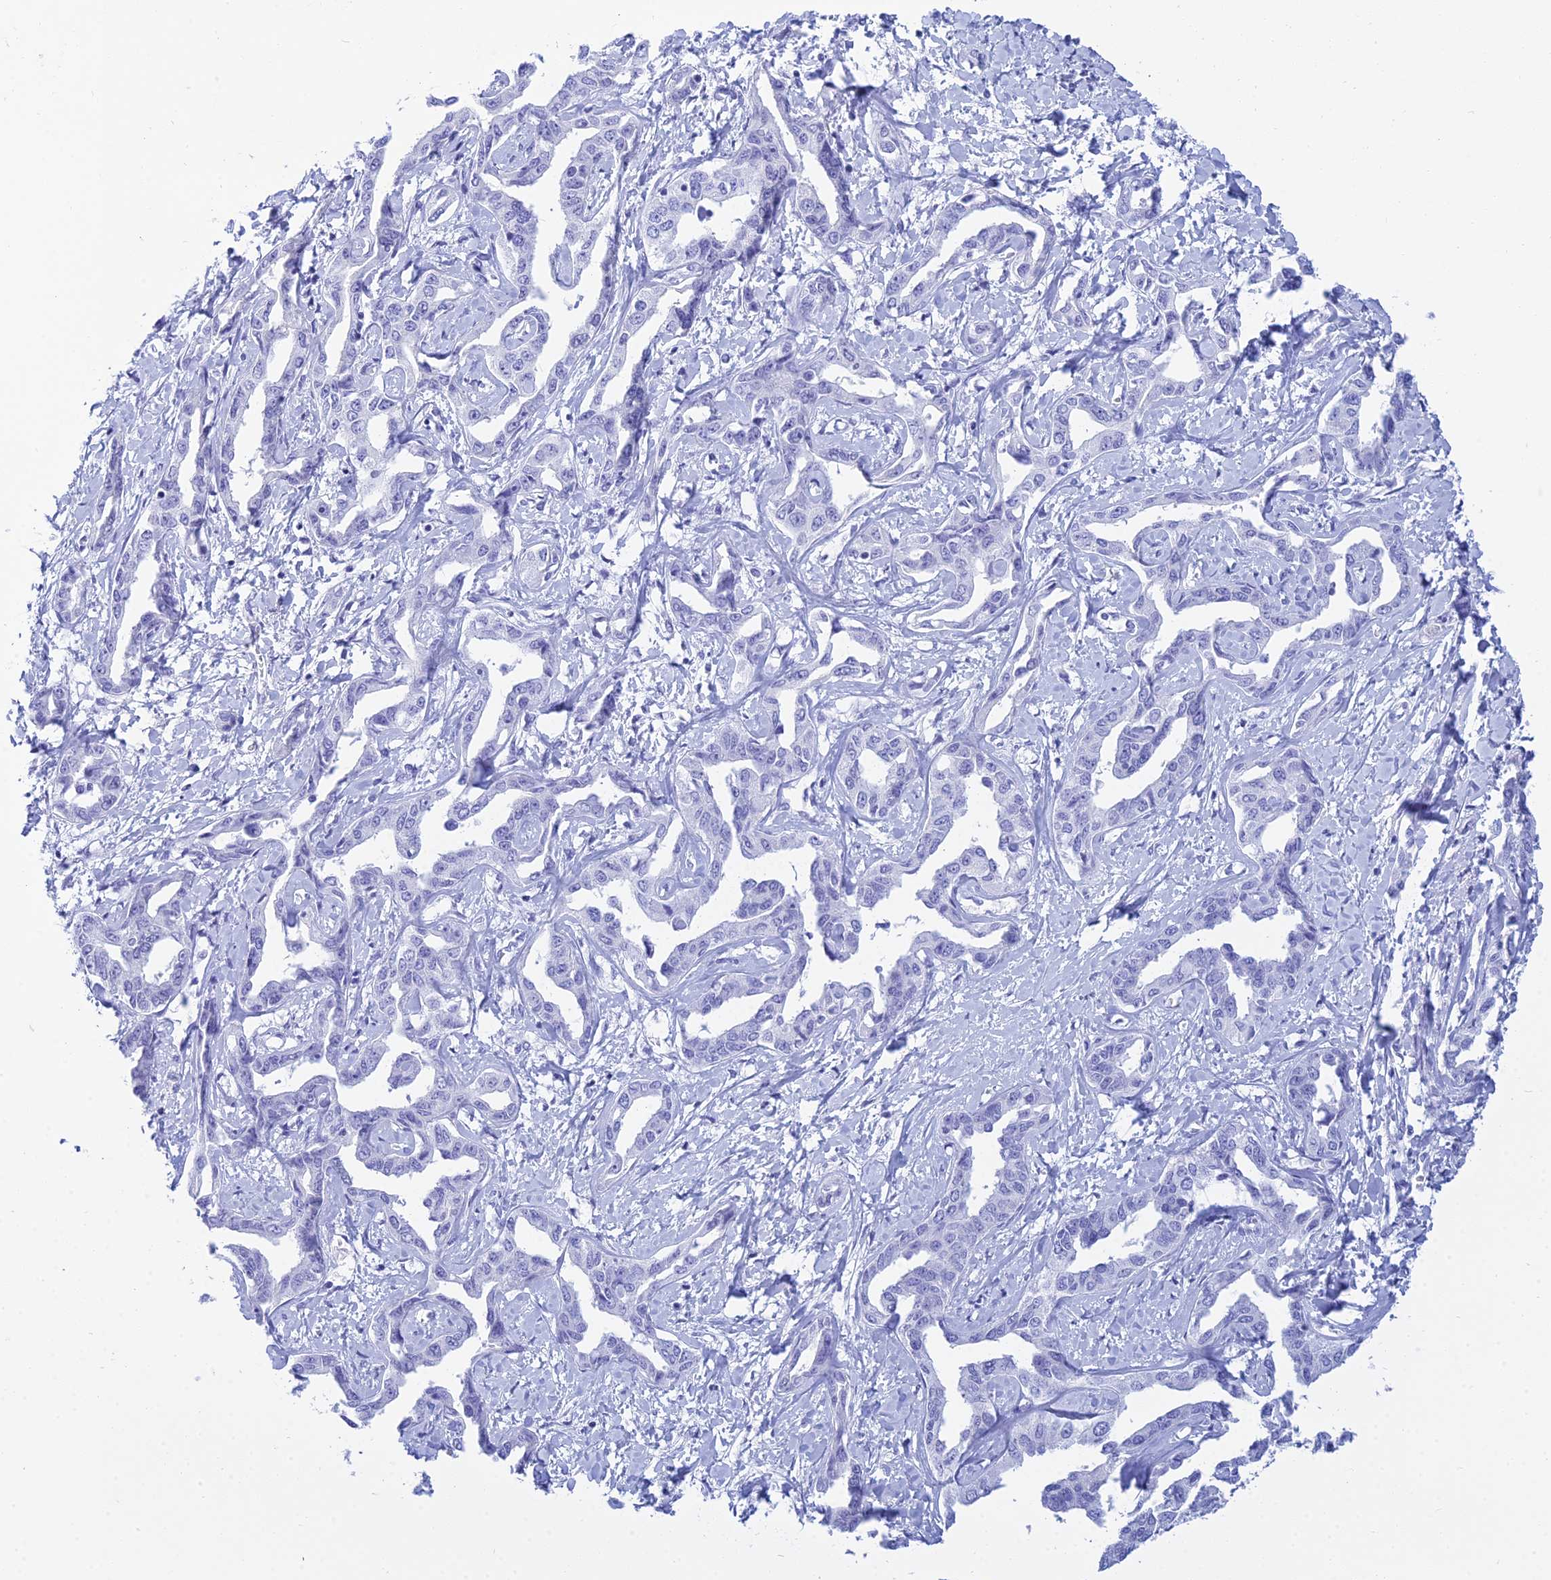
{"staining": {"intensity": "negative", "quantity": "none", "location": "none"}, "tissue": "liver cancer", "cell_type": "Tumor cells", "image_type": "cancer", "snomed": [{"axis": "morphology", "description": "Cholangiocarcinoma"}, {"axis": "topography", "description": "Liver"}], "caption": "High power microscopy histopathology image of an immunohistochemistry (IHC) histopathology image of liver cancer, revealing no significant positivity in tumor cells.", "gene": "PATE4", "patient": {"sex": "male", "age": 59}}